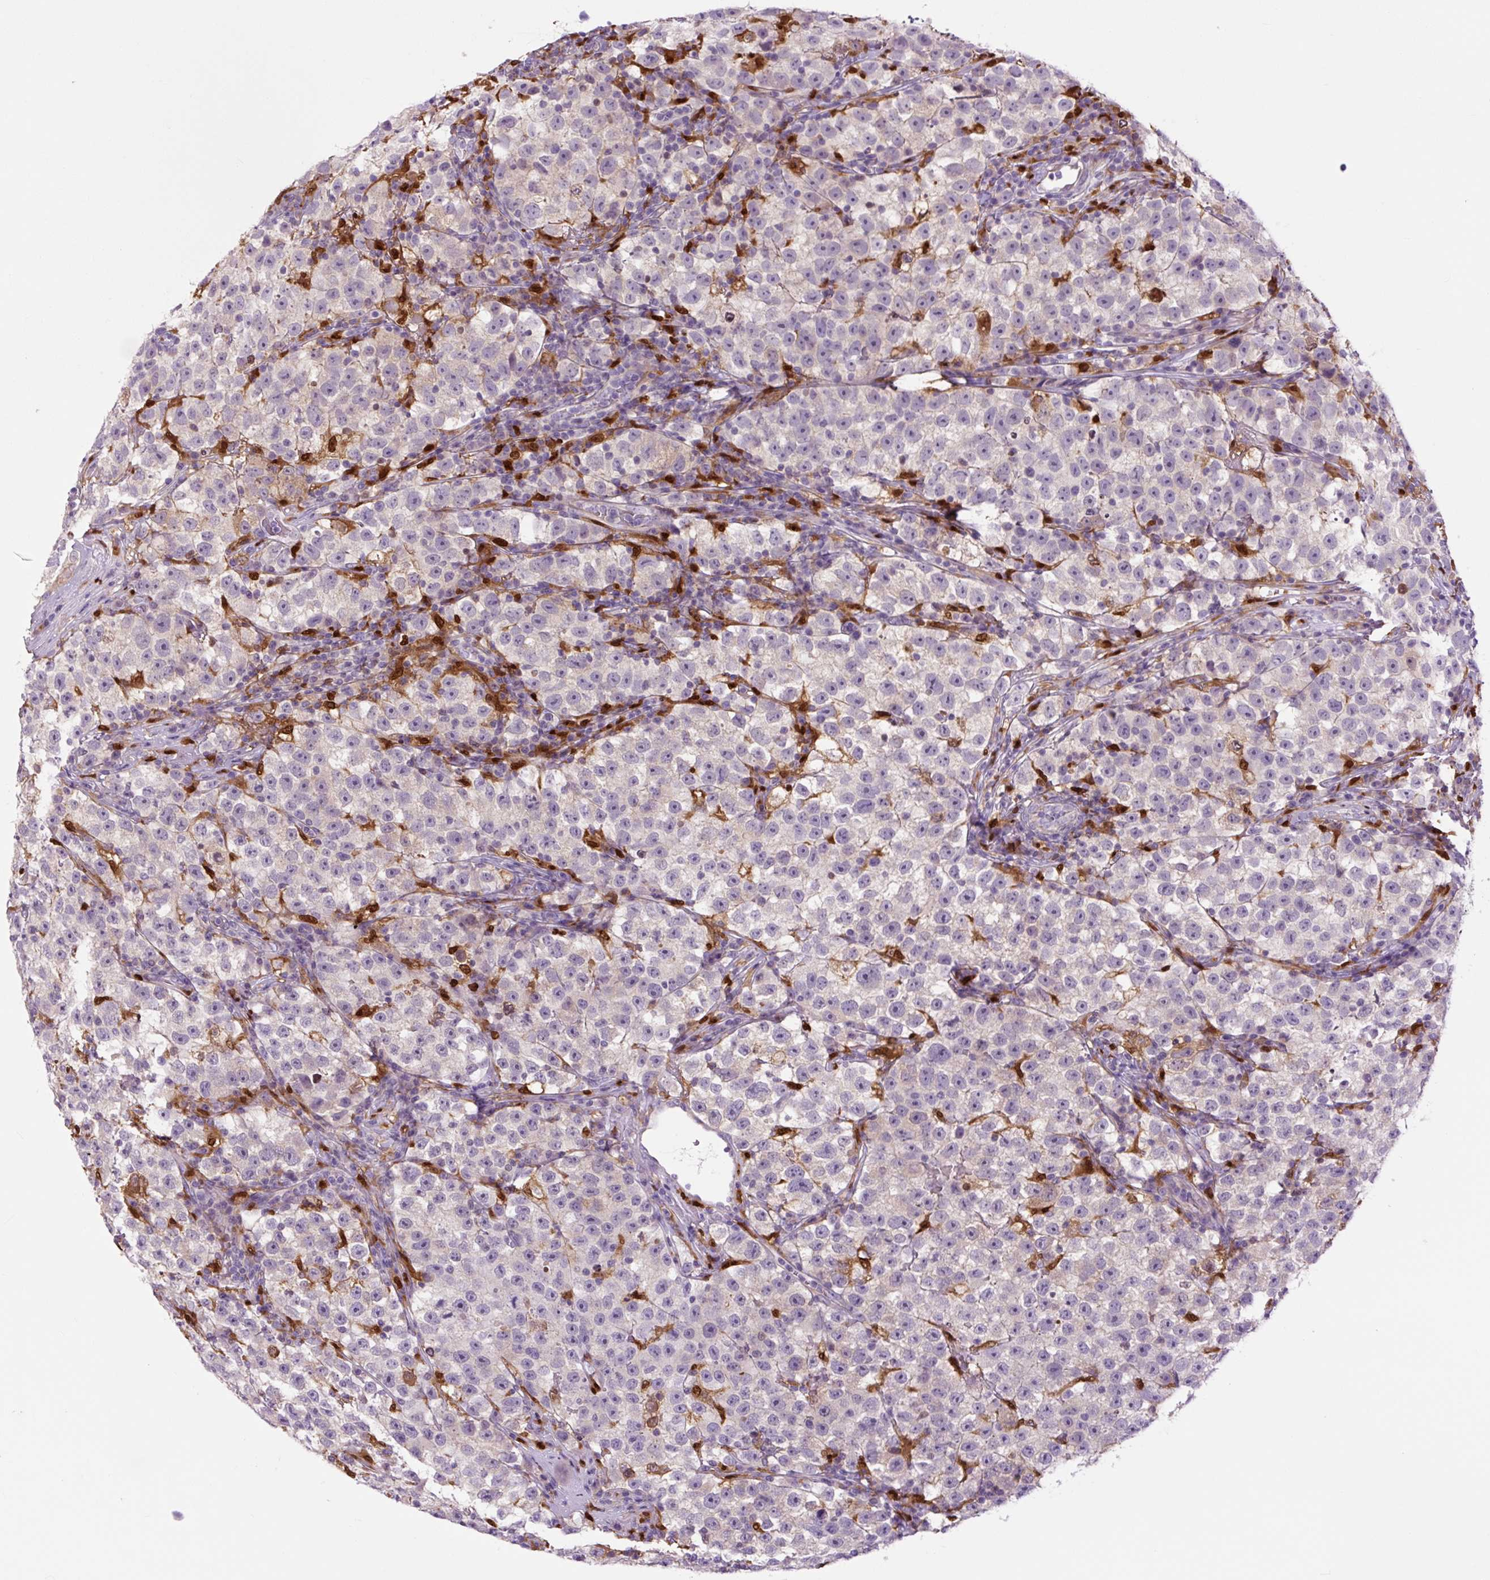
{"staining": {"intensity": "negative", "quantity": "none", "location": "none"}, "tissue": "testis cancer", "cell_type": "Tumor cells", "image_type": "cancer", "snomed": [{"axis": "morphology", "description": "Seminoma, NOS"}, {"axis": "topography", "description": "Testis"}], "caption": "DAB immunohistochemical staining of human testis cancer (seminoma) displays no significant positivity in tumor cells. (IHC, brightfield microscopy, high magnification).", "gene": "SPI1", "patient": {"sex": "male", "age": 22}}